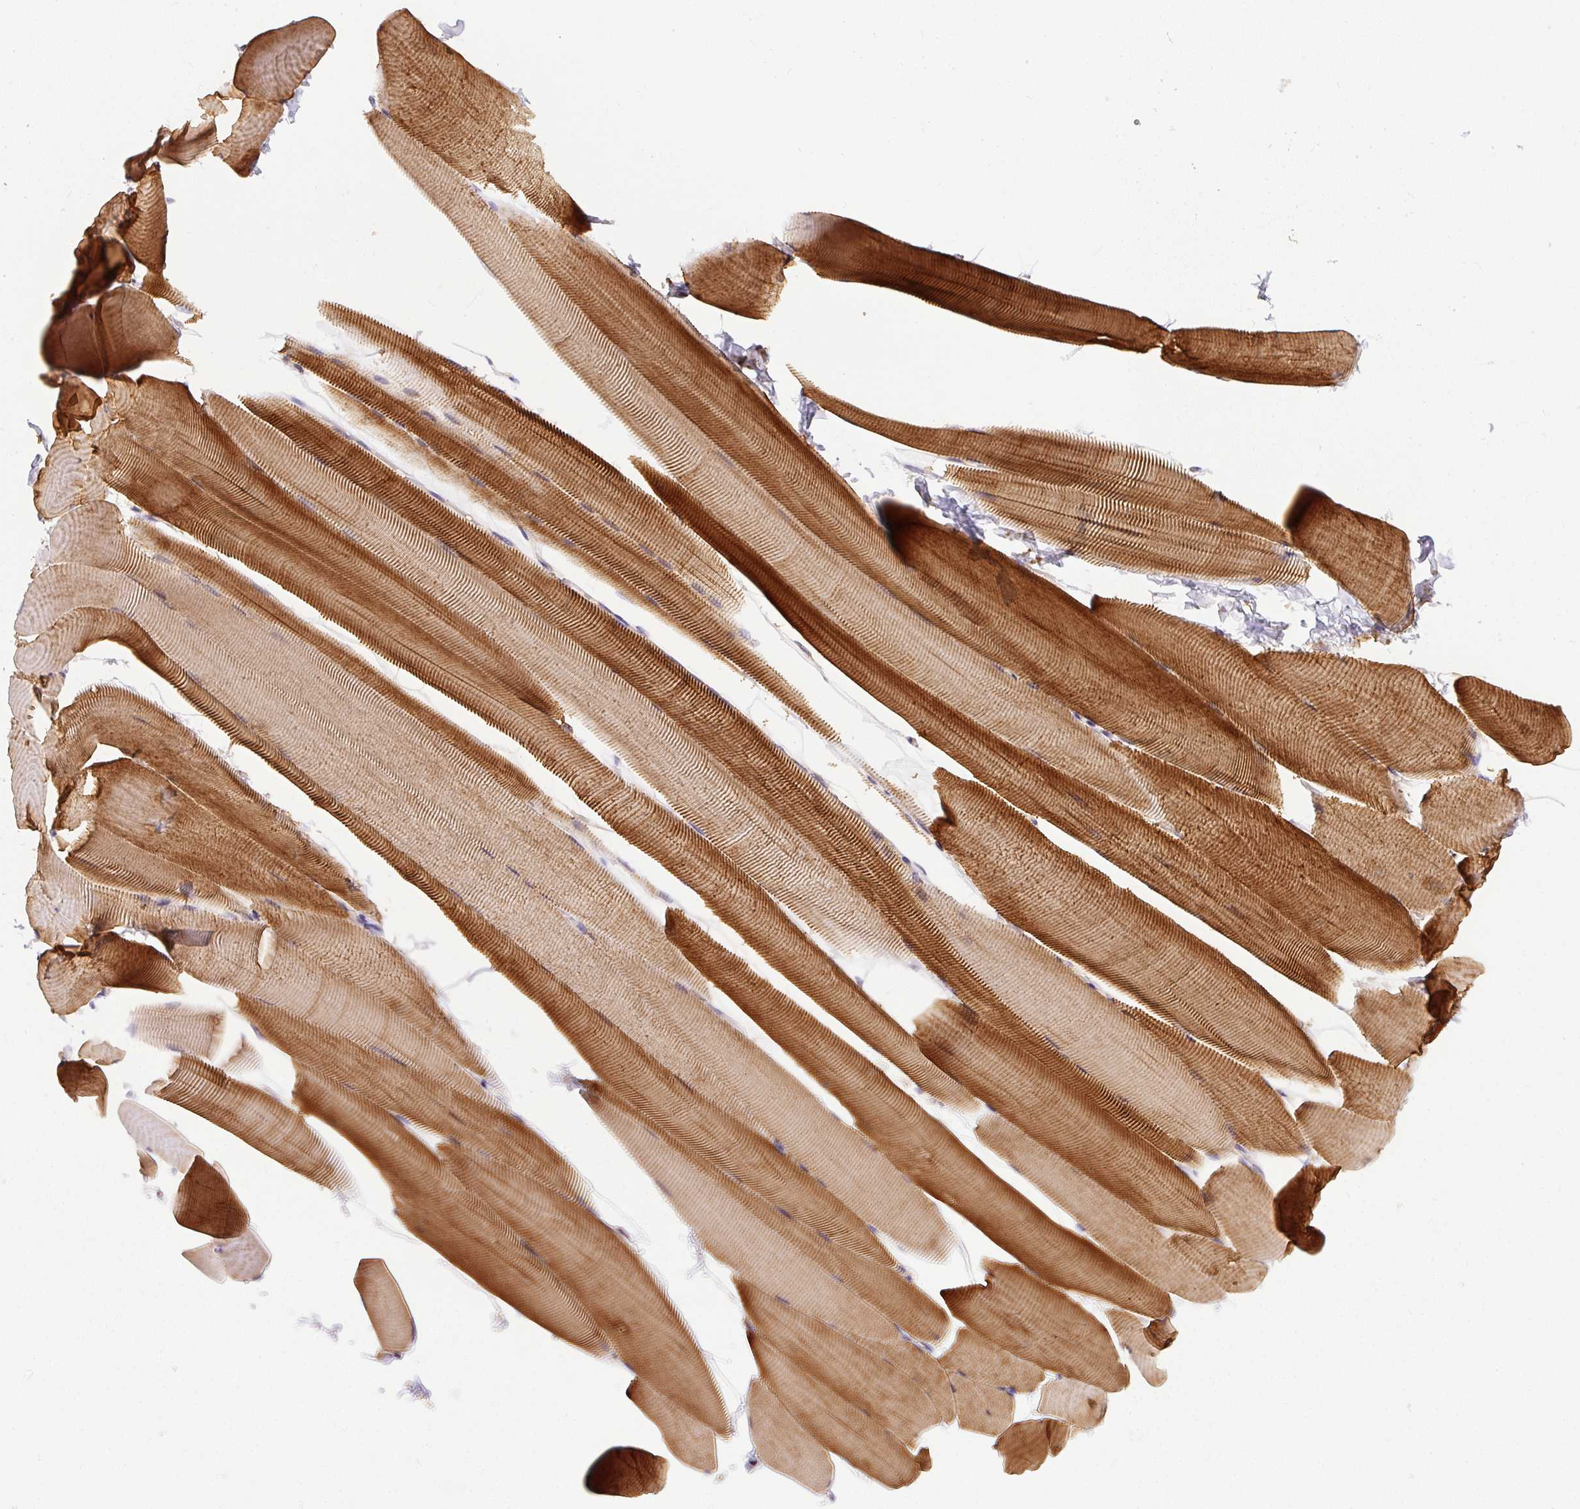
{"staining": {"intensity": "strong", "quantity": "25%-75%", "location": "cytoplasmic/membranous"}, "tissue": "skeletal muscle", "cell_type": "Myocytes", "image_type": "normal", "snomed": [{"axis": "morphology", "description": "Normal tissue, NOS"}, {"axis": "topography", "description": "Skeletal muscle"}], "caption": "Immunohistochemical staining of benign skeletal muscle demonstrates high levels of strong cytoplasmic/membranous staining in about 25%-75% of myocytes.", "gene": "DAPK1", "patient": {"sex": "male", "age": 25}}